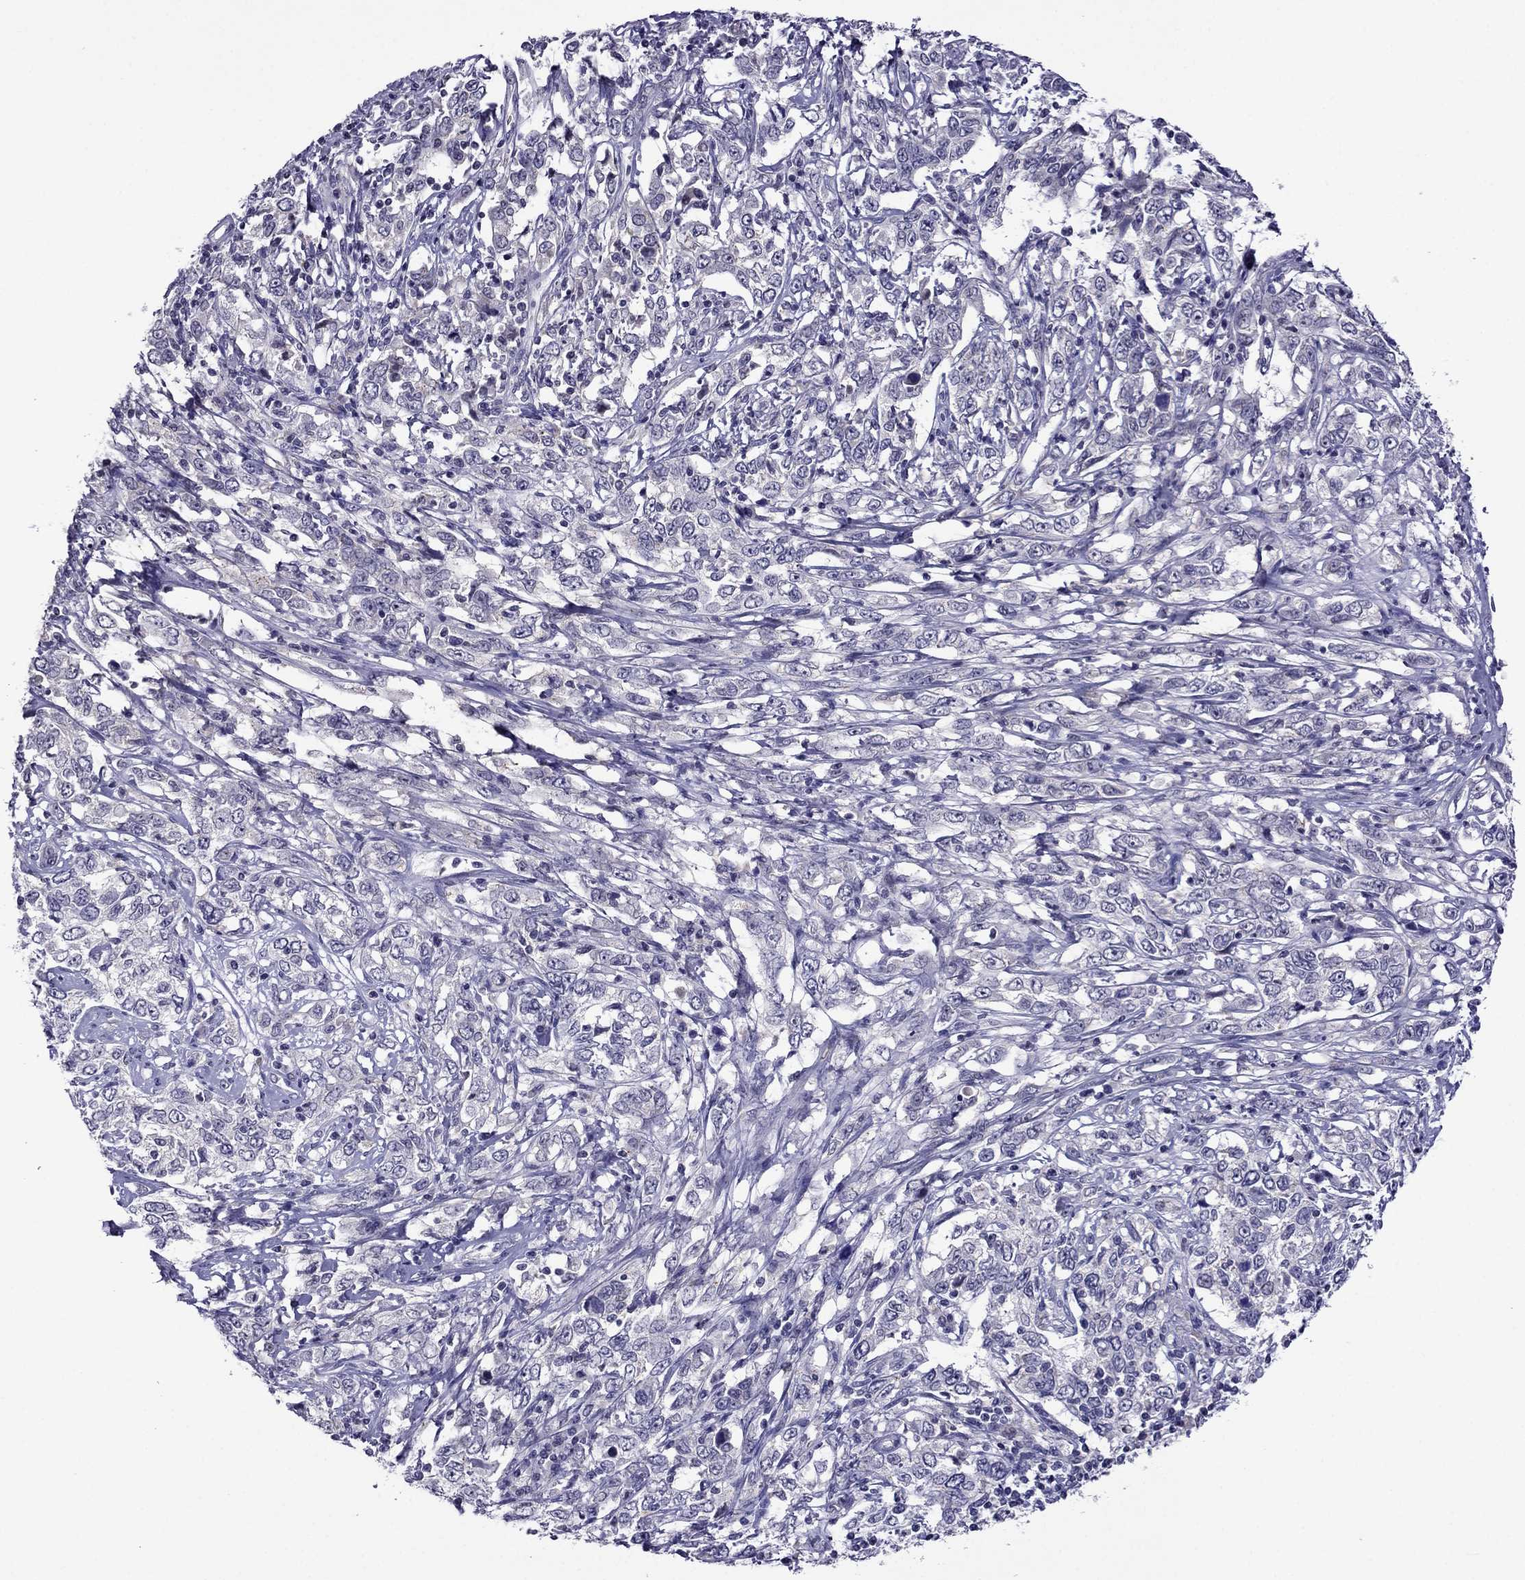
{"staining": {"intensity": "negative", "quantity": "none", "location": "none"}, "tissue": "cervical cancer", "cell_type": "Tumor cells", "image_type": "cancer", "snomed": [{"axis": "morphology", "description": "Adenocarcinoma, NOS"}, {"axis": "topography", "description": "Cervix"}], "caption": "A high-resolution image shows immunohistochemistry (IHC) staining of cervical cancer, which demonstrates no significant staining in tumor cells. (DAB (3,3'-diaminobenzidine) immunohistochemistry visualized using brightfield microscopy, high magnification).", "gene": "SPTBN4", "patient": {"sex": "female", "age": 40}}